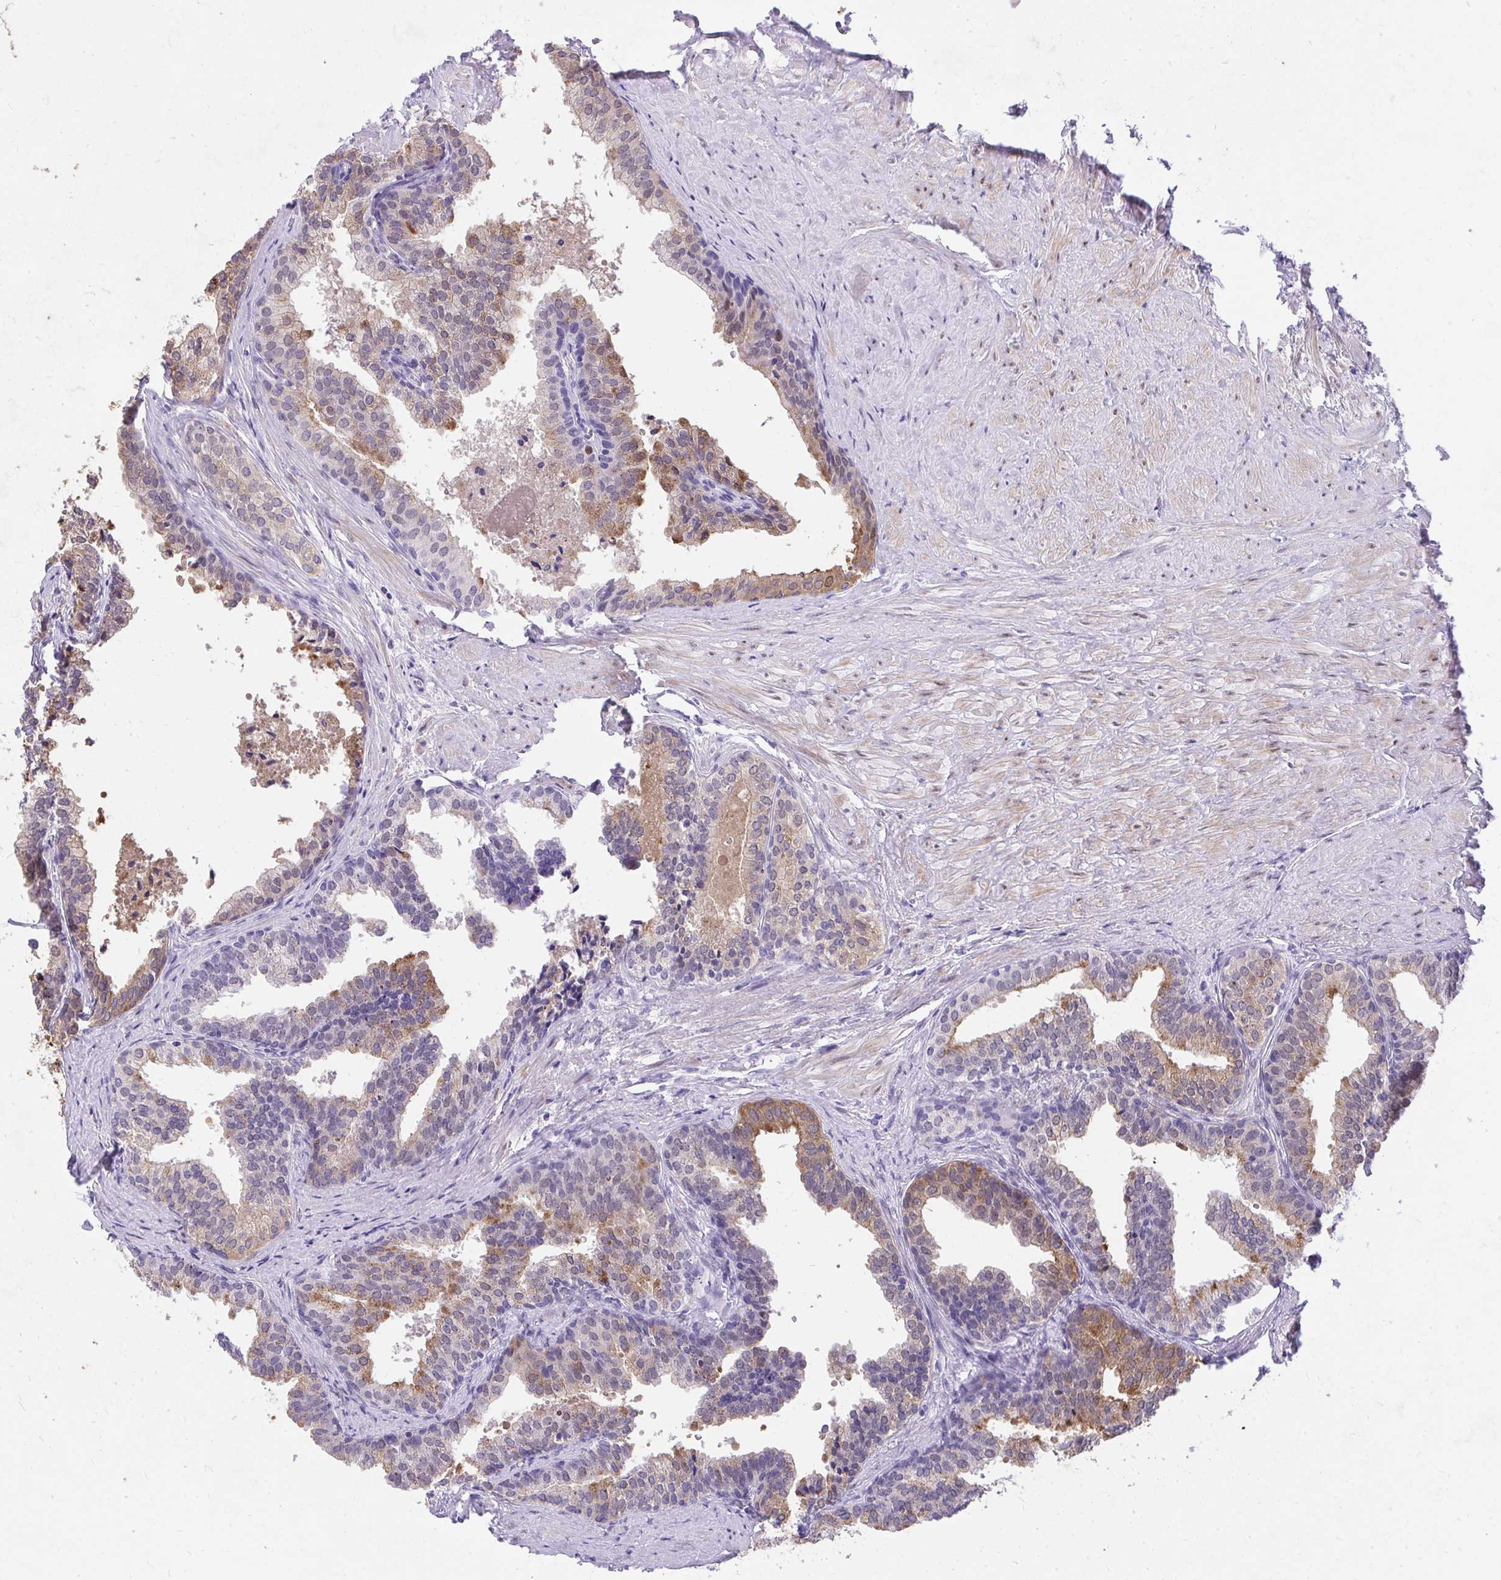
{"staining": {"intensity": "strong", "quantity": "25%-75%", "location": "cytoplasmic/membranous,nuclear"}, "tissue": "prostate", "cell_type": "Glandular cells", "image_type": "normal", "snomed": [{"axis": "morphology", "description": "Normal tissue, NOS"}, {"axis": "topography", "description": "Prostate"}, {"axis": "topography", "description": "Peripheral nerve tissue"}], "caption": "Prostate was stained to show a protein in brown. There is high levels of strong cytoplasmic/membranous,nuclear positivity in about 25%-75% of glandular cells. (DAB (3,3'-diaminobenzidine) IHC, brown staining for protein, blue staining for nuclei).", "gene": "KLK1", "patient": {"sex": "male", "age": 55}}